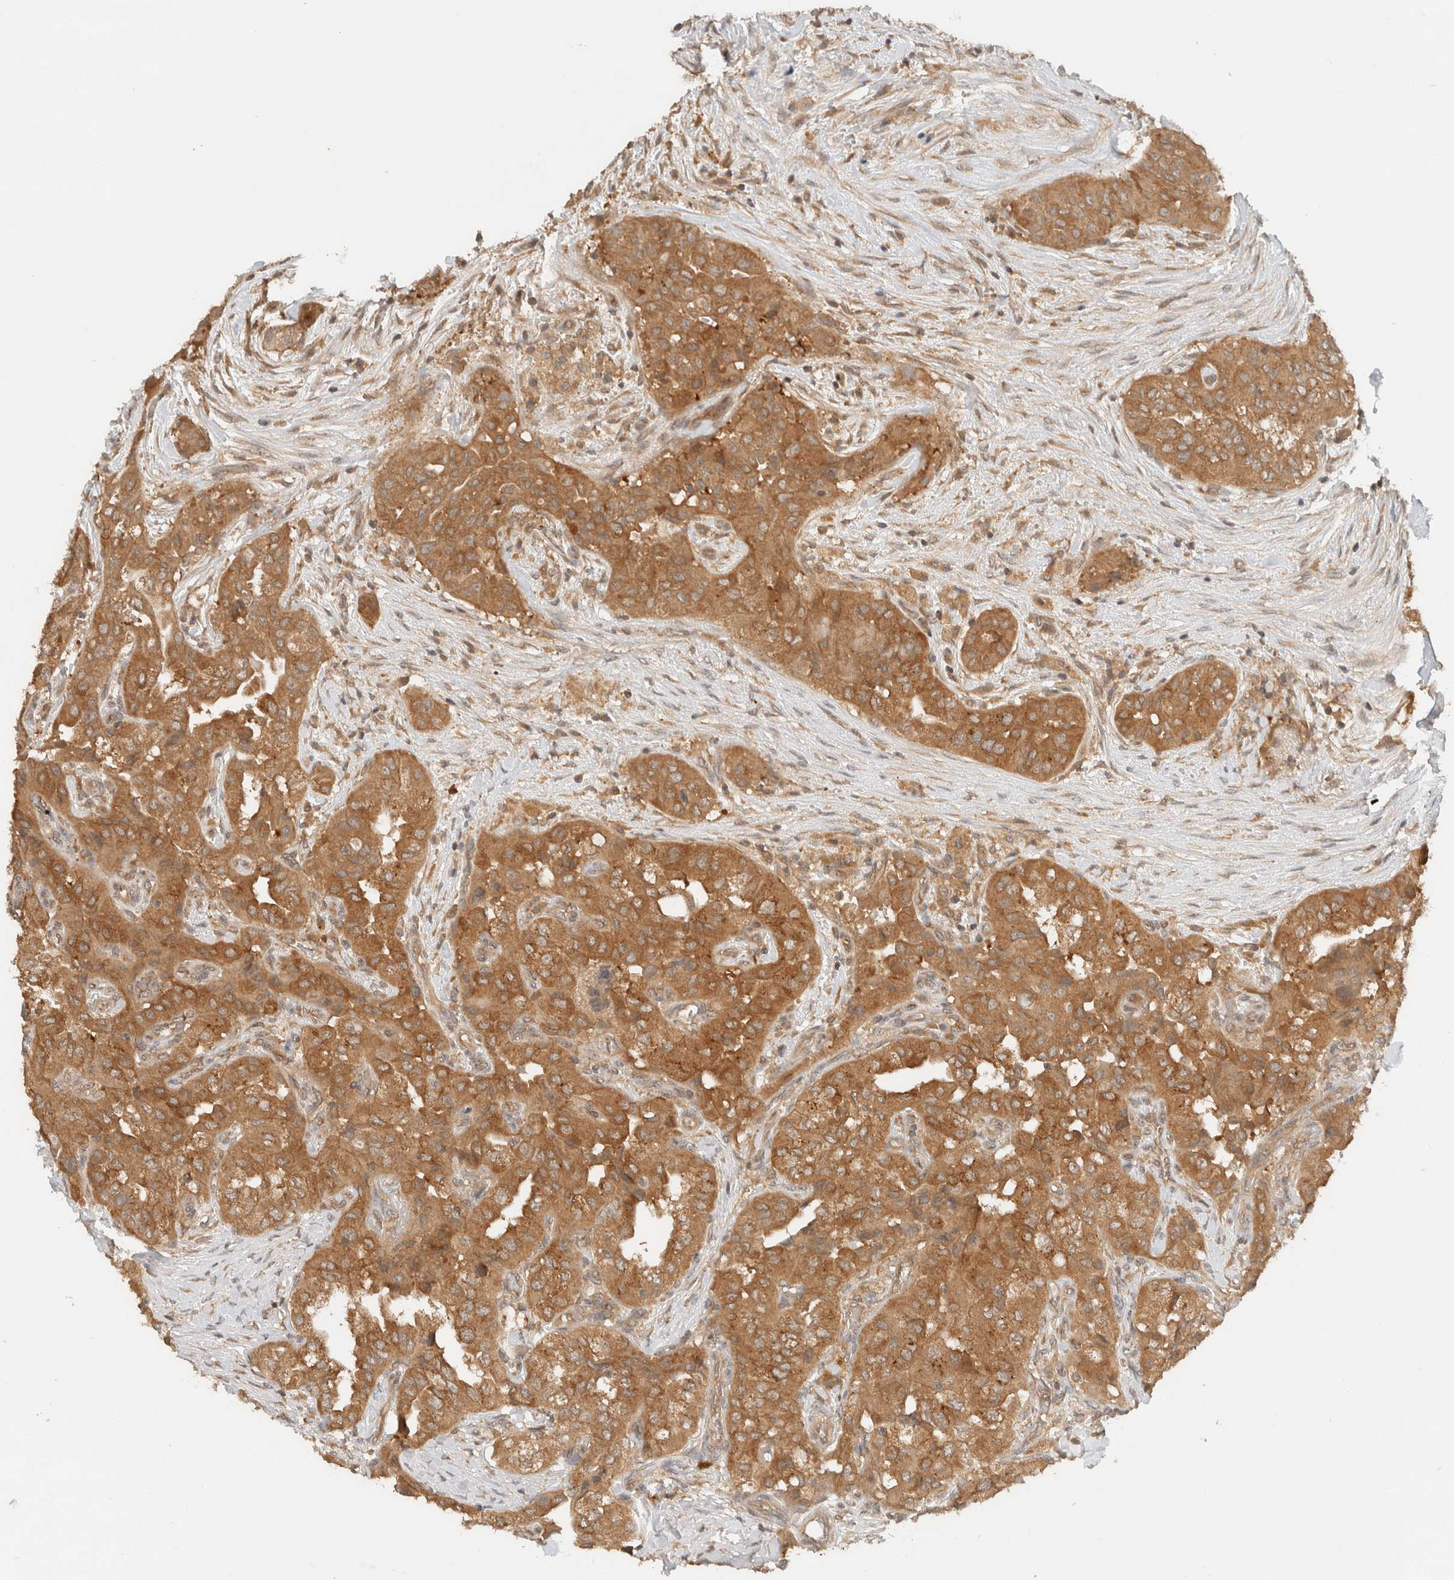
{"staining": {"intensity": "moderate", "quantity": ">75%", "location": "cytoplasmic/membranous"}, "tissue": "thyroid cancer", "cell_type": "Tumor cells", "image_type": "cancer", "snomed": [{"axis": "morphology", "description": "Papillary adenocarcinoma, NOS"}, {"axis": "topography", "description": "Thyroid gland"}], "caption": "Immunohistochemistry (IHC) (DAB) staining of human thyroid papillary adenocarcinoma reveals moderate cytoplasmic/membranous protein positivity in about >75% of tumor cells.", "gene": "ARFGEF2", "patient": {"sex": "female", "age": 59}}